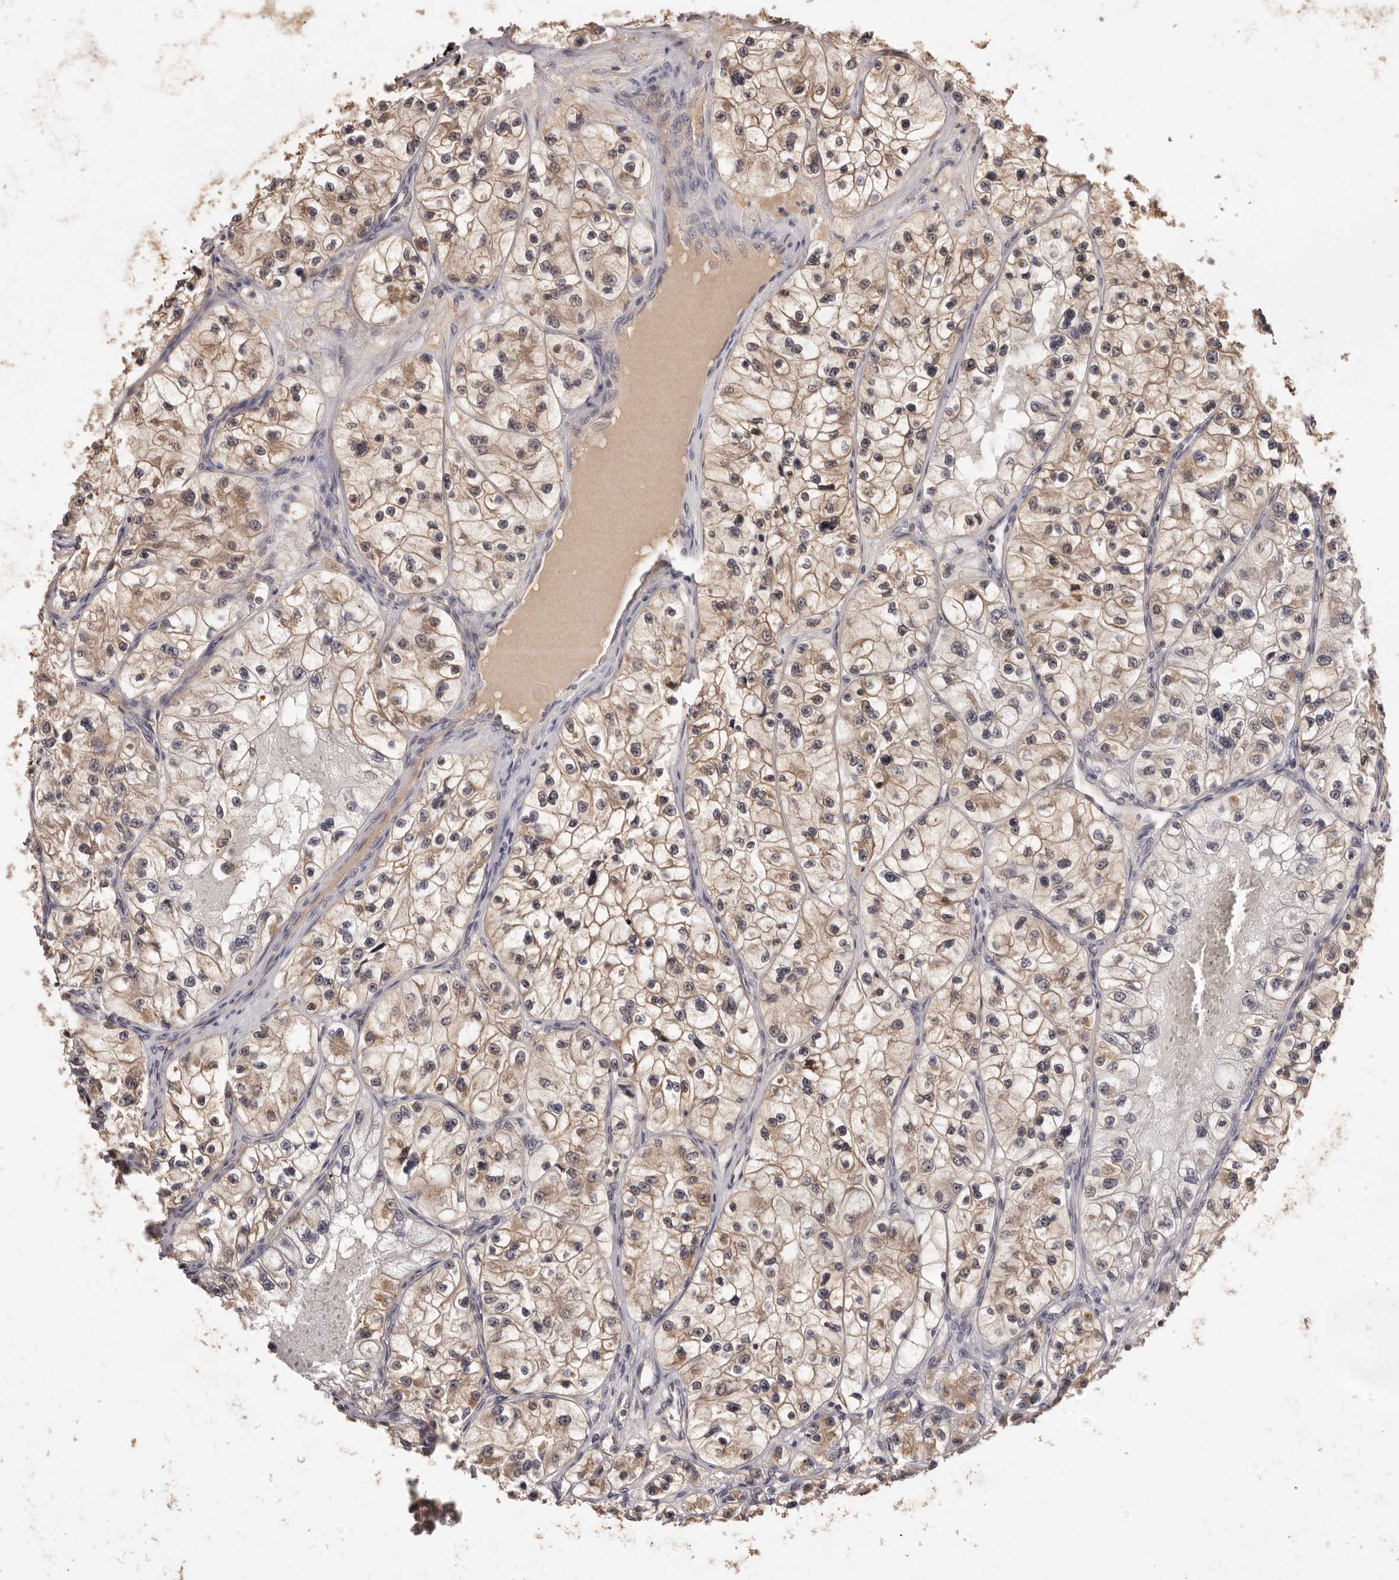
{"staining": {"intensity": "moderate", "quantity": ">75%", "location": "cytoplasmic/membranous,nuclear"}, "tissue": "renal cancer", "cell_type": "Tumor cells", "image_type": "cancer", "snomed": [{"axis": "morphology", "description": "Adenocarcinoma, NOS"}, {"axis": "topography", "description": "Kidney"}], "caption": "An image of human renal cancer (adenocarcinoma) stained for a protein displays moderate cytoplasmic/membranous and nuclear brown staining in tumor cells.", "gene": "TSPAN13", "patient": {"sex": "female", "age": 57}}